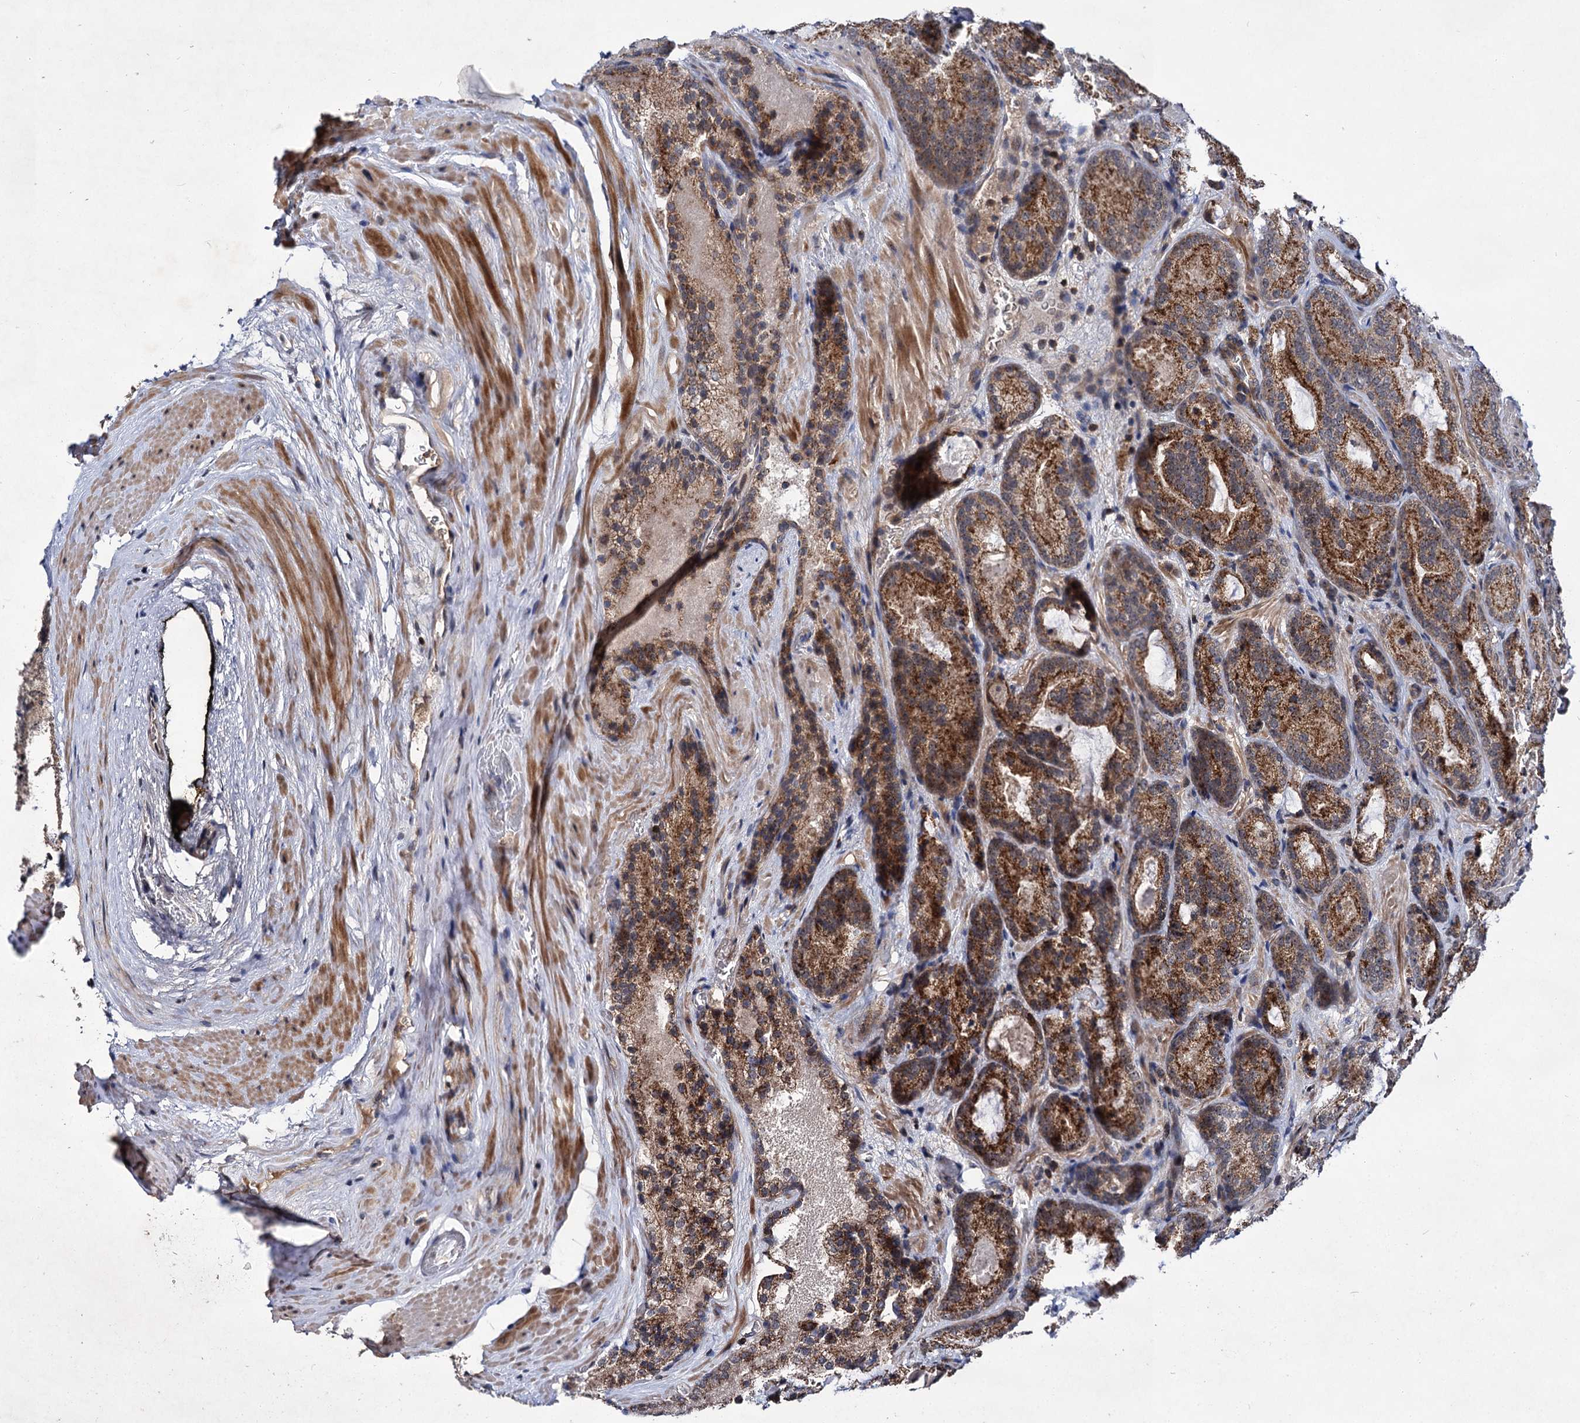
{"staining": {"intensity": "moderate", "quantity": ">75%", "location": "cytoplasmic/membranous"}, "tissue": "prostate cancer", "cell_type": "Tumor cells", "image_type": "cancer", "snomed": [{"axis": "morphology", "description": "Adenocarcinoma, Low grade"}, {"axis": "topography", "description": "Prostate"}], "caption": "This histopathology image reveals IHC staining of human prostate adenocarcinoma (low-grade), with medium moderate cytoplasmic/membranous expression in approximately >75% of tumor cells.", "gene": "ABLIM1", "patient": {"sex": "male", "age": 74}}